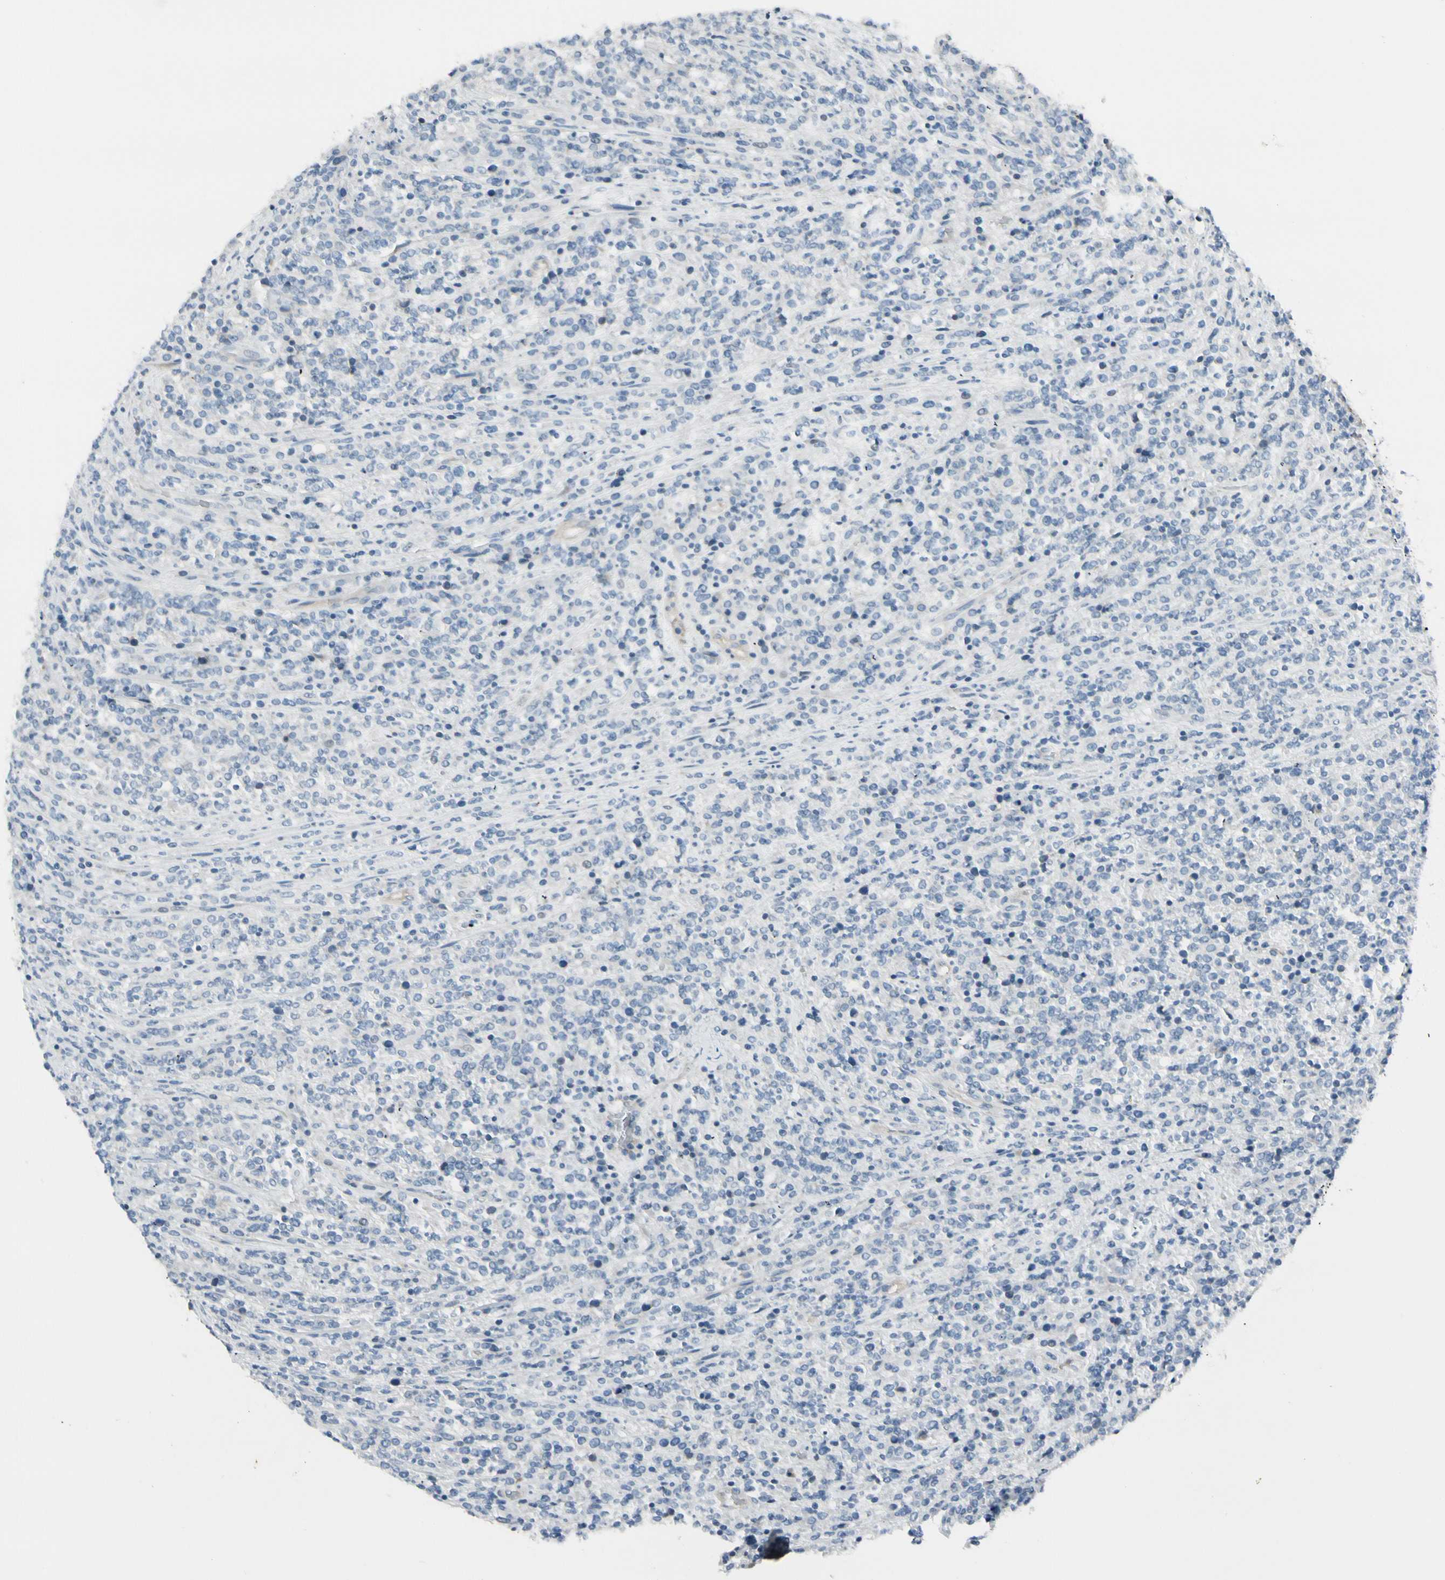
{"staining": {"intensity": "negative", "quantity": "none", "location": "none"}, "tissue": "lymphoma", "cell_type": "Tumor cells", "image_type": "cancer", "snomed": [{"axis": "morphology", "description": "Malignant lymphoma, non-Hodgkin's type, High grade"}, {"axis": "topography", "description": "Soft tissue"}], "caption": "Tumor cells show no significant protein positivity in lymphoma. Brightfield microscopy of immunohistochemistry stained with DAB (brown) and hematoxylin (blue), captured at high magnification.", "gene": "ITGA3", "patient": {"sex": "male", "age": 18}}